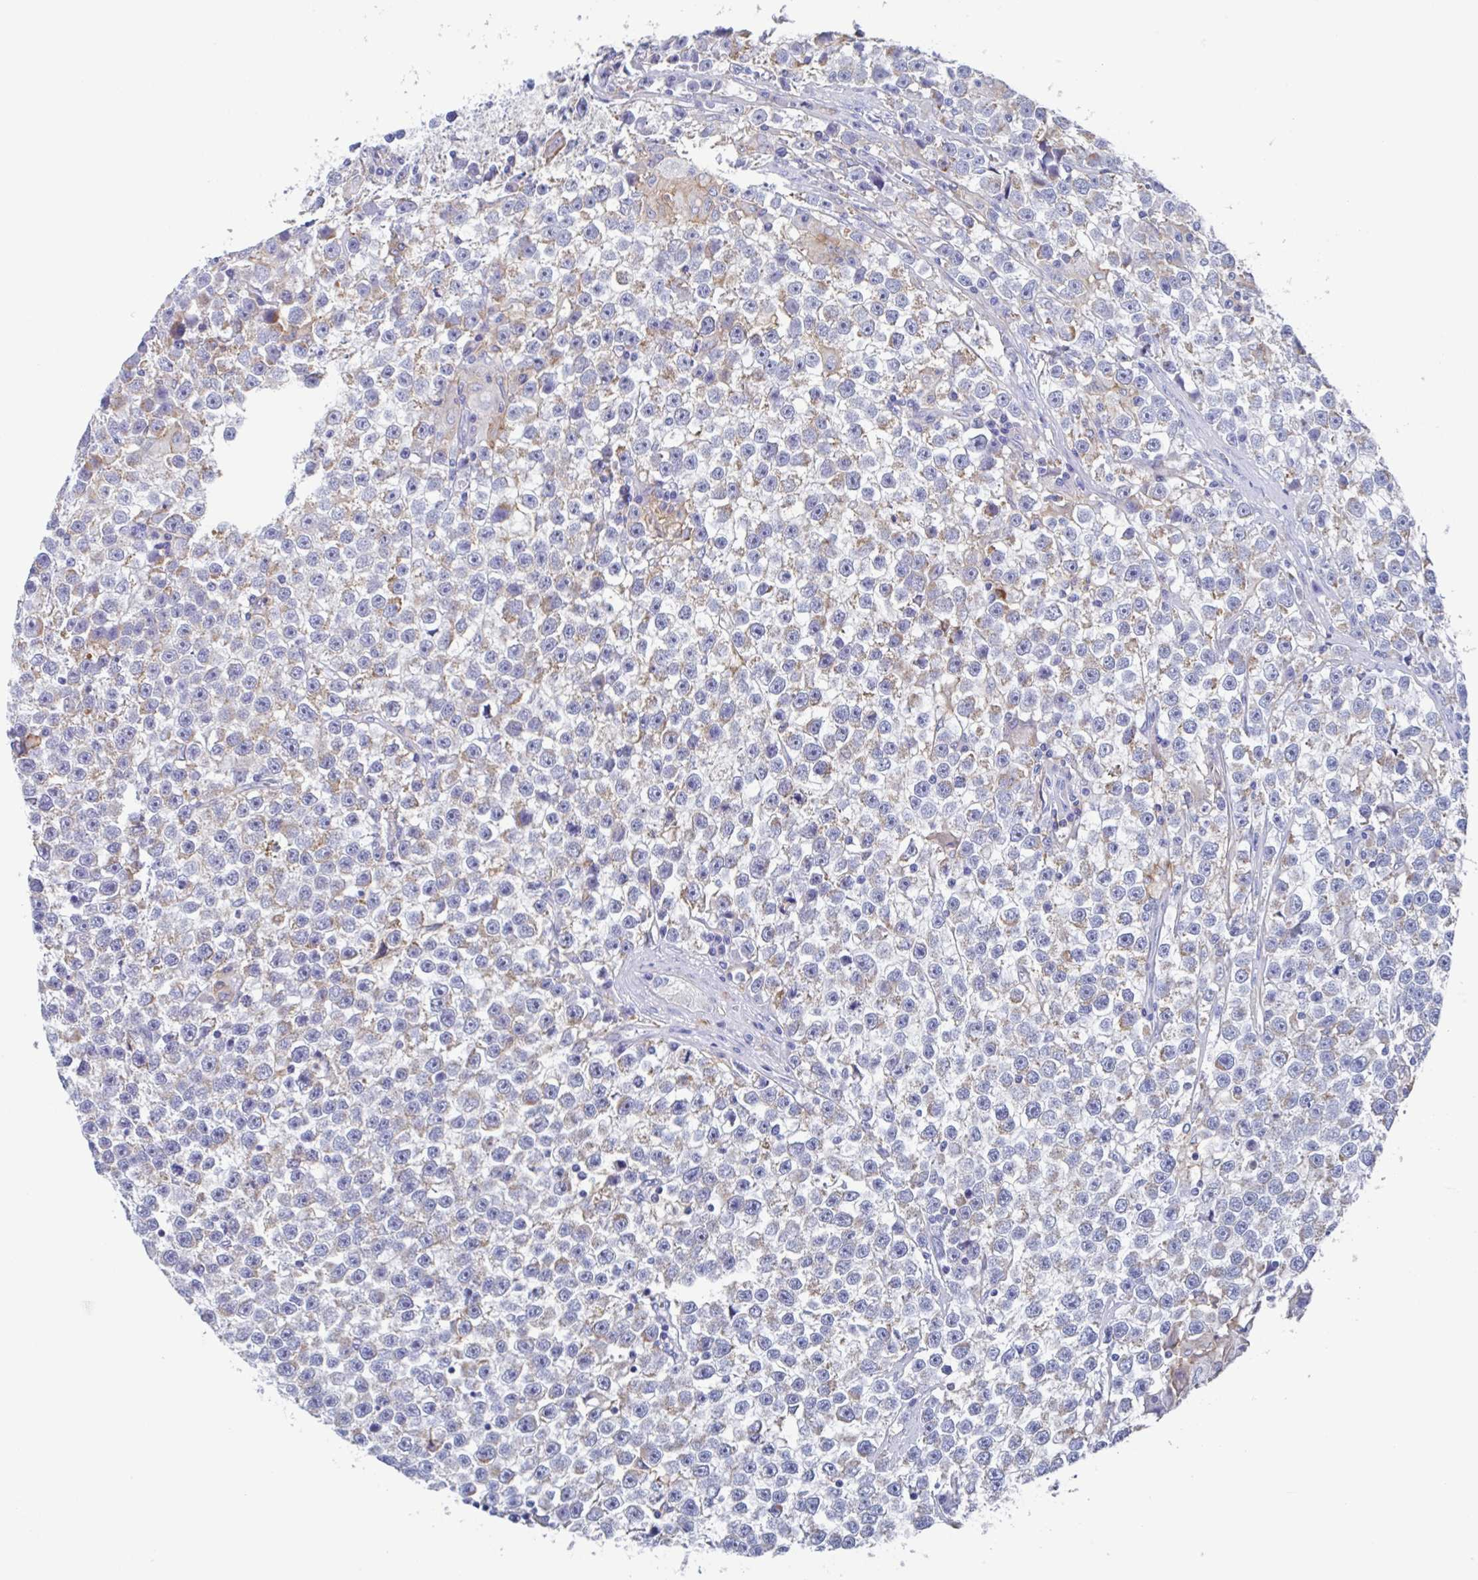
{"staining": {"intensity": "weak", "quantity": "25%-75%", "location": "cytoplasmic/membranous"}, "tissue": "testis cancer", "cell_type": "Tumor cells", "image_type": "cancer", "snomed": [{"axis": "morphology", "description": "Seminoma, NOS"}, {"axis": "topography", "description": "Testis"}], "caption": "An immunohistochemistry histopathology image of tumor tissue is shown. Protein staining in brown shows weak cytoplasmic/membranous positivity in testis cancer within tumor cells. The protein of interest is shown in brown color, while the nuclei are stained blue.", "gene": "FCGR3A", "patient": {"sex": "male", "age": 31}}